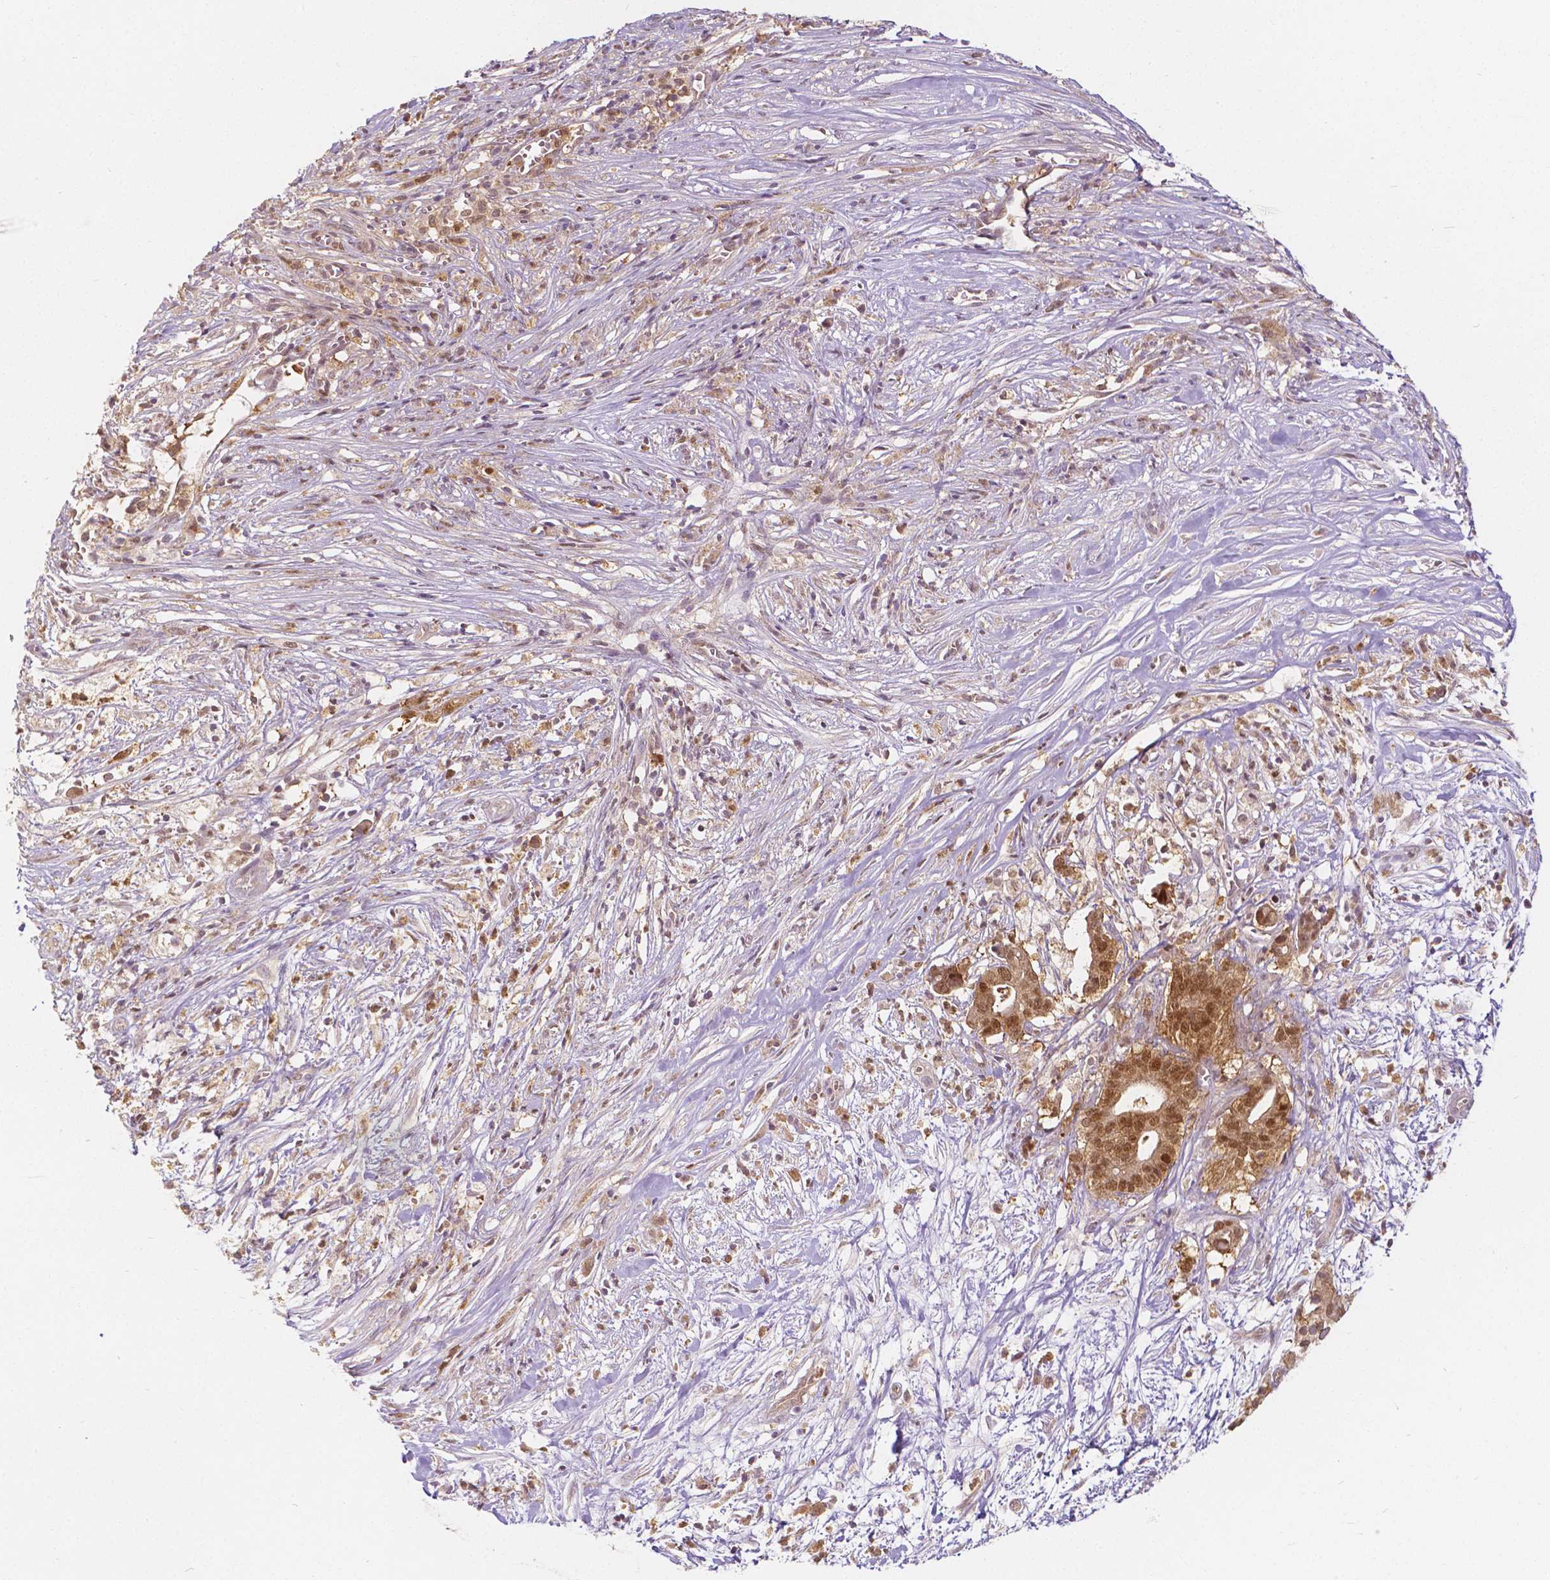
{"staining": {"intensity": "moderate", "quantity": ">75%", "location": "cytoplasmic/membranous,nuclear"}, "tissue": "pancreatic cancer", "cell_type": "Tumor cells", "image_type": "cancer", "snomed": [{"axis": "morphology", "description": "Adenocarcinoma, NOS"}, {"axis": "topography", "description": "Pancreas"}], "caption": "Immunohistochemistry photomicrograph of human pancreatic cancer stained for a protein (brown), which displays medium levels of moderate cytoplasmic/membranous and nuclear positivity in approximately >75% of tumor cells.", "gene": "NAPRT", "patient": {"sex": "male", "age": 61}}